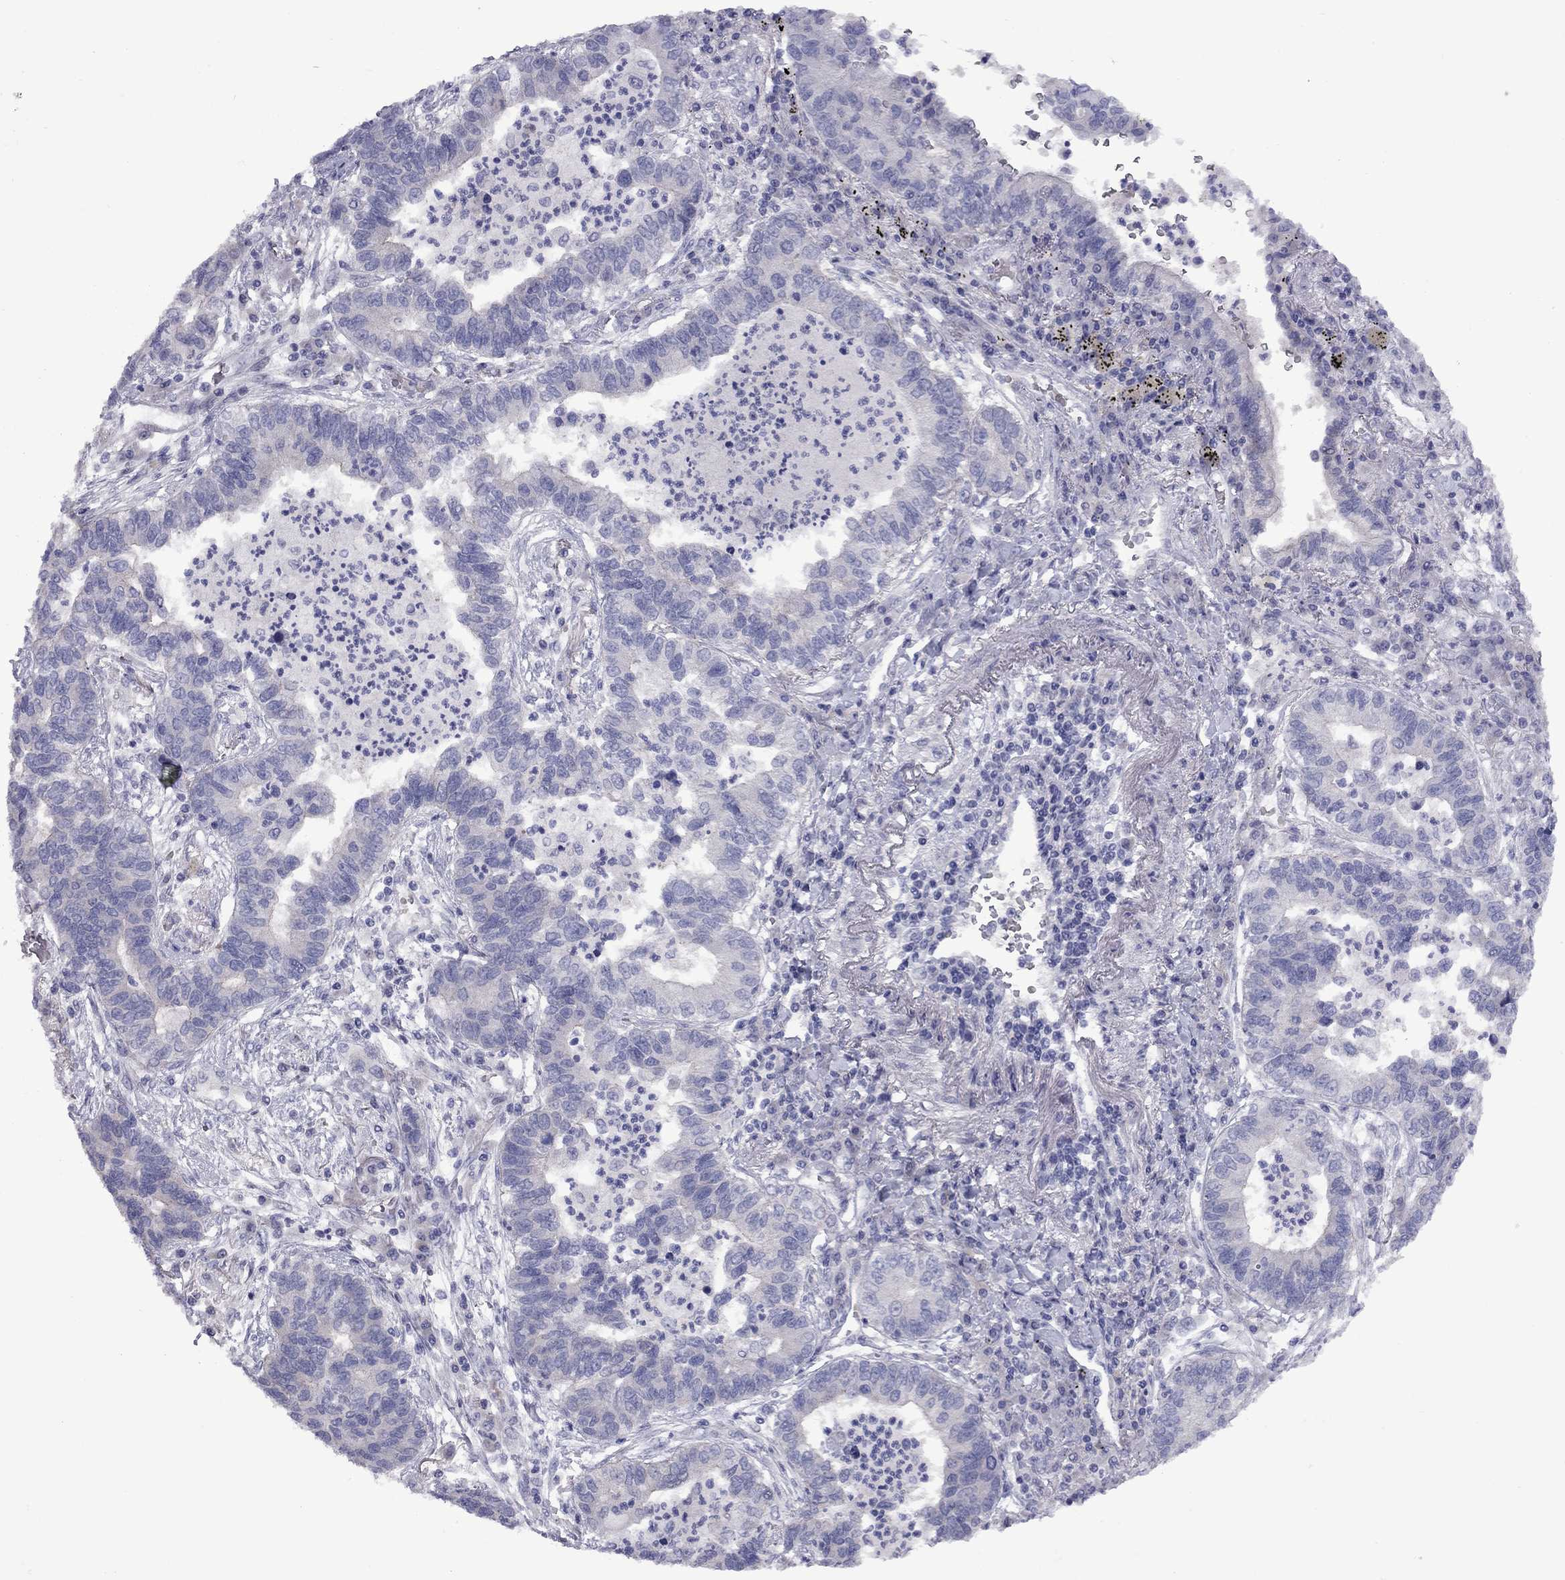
{"staining": {"intensity": "negative", "quantity": "none", "location": "none"}, "tissue": "lung cancer", "cell_type": "Tumor cells", "image_type": "cancer", "snomed": [{"axis": "morphology", "description": "Adenocarcinoma, NOS"}, {"axis": "topography", "description": "Lung"}], "caption": "Immunohistochemistry micrograph of neoplastic tissue: human lung adenocarcinoma stained with DAB demonstrates no significant protein staining in tumor cells. Brightfield microscopy of immunohistochemistry (IHC) stained with DAB (brown) and hematoxylin (blue), captured at high magnification.", "gene": "NRARP", "patient": {"sex": "female", "age": 57}}